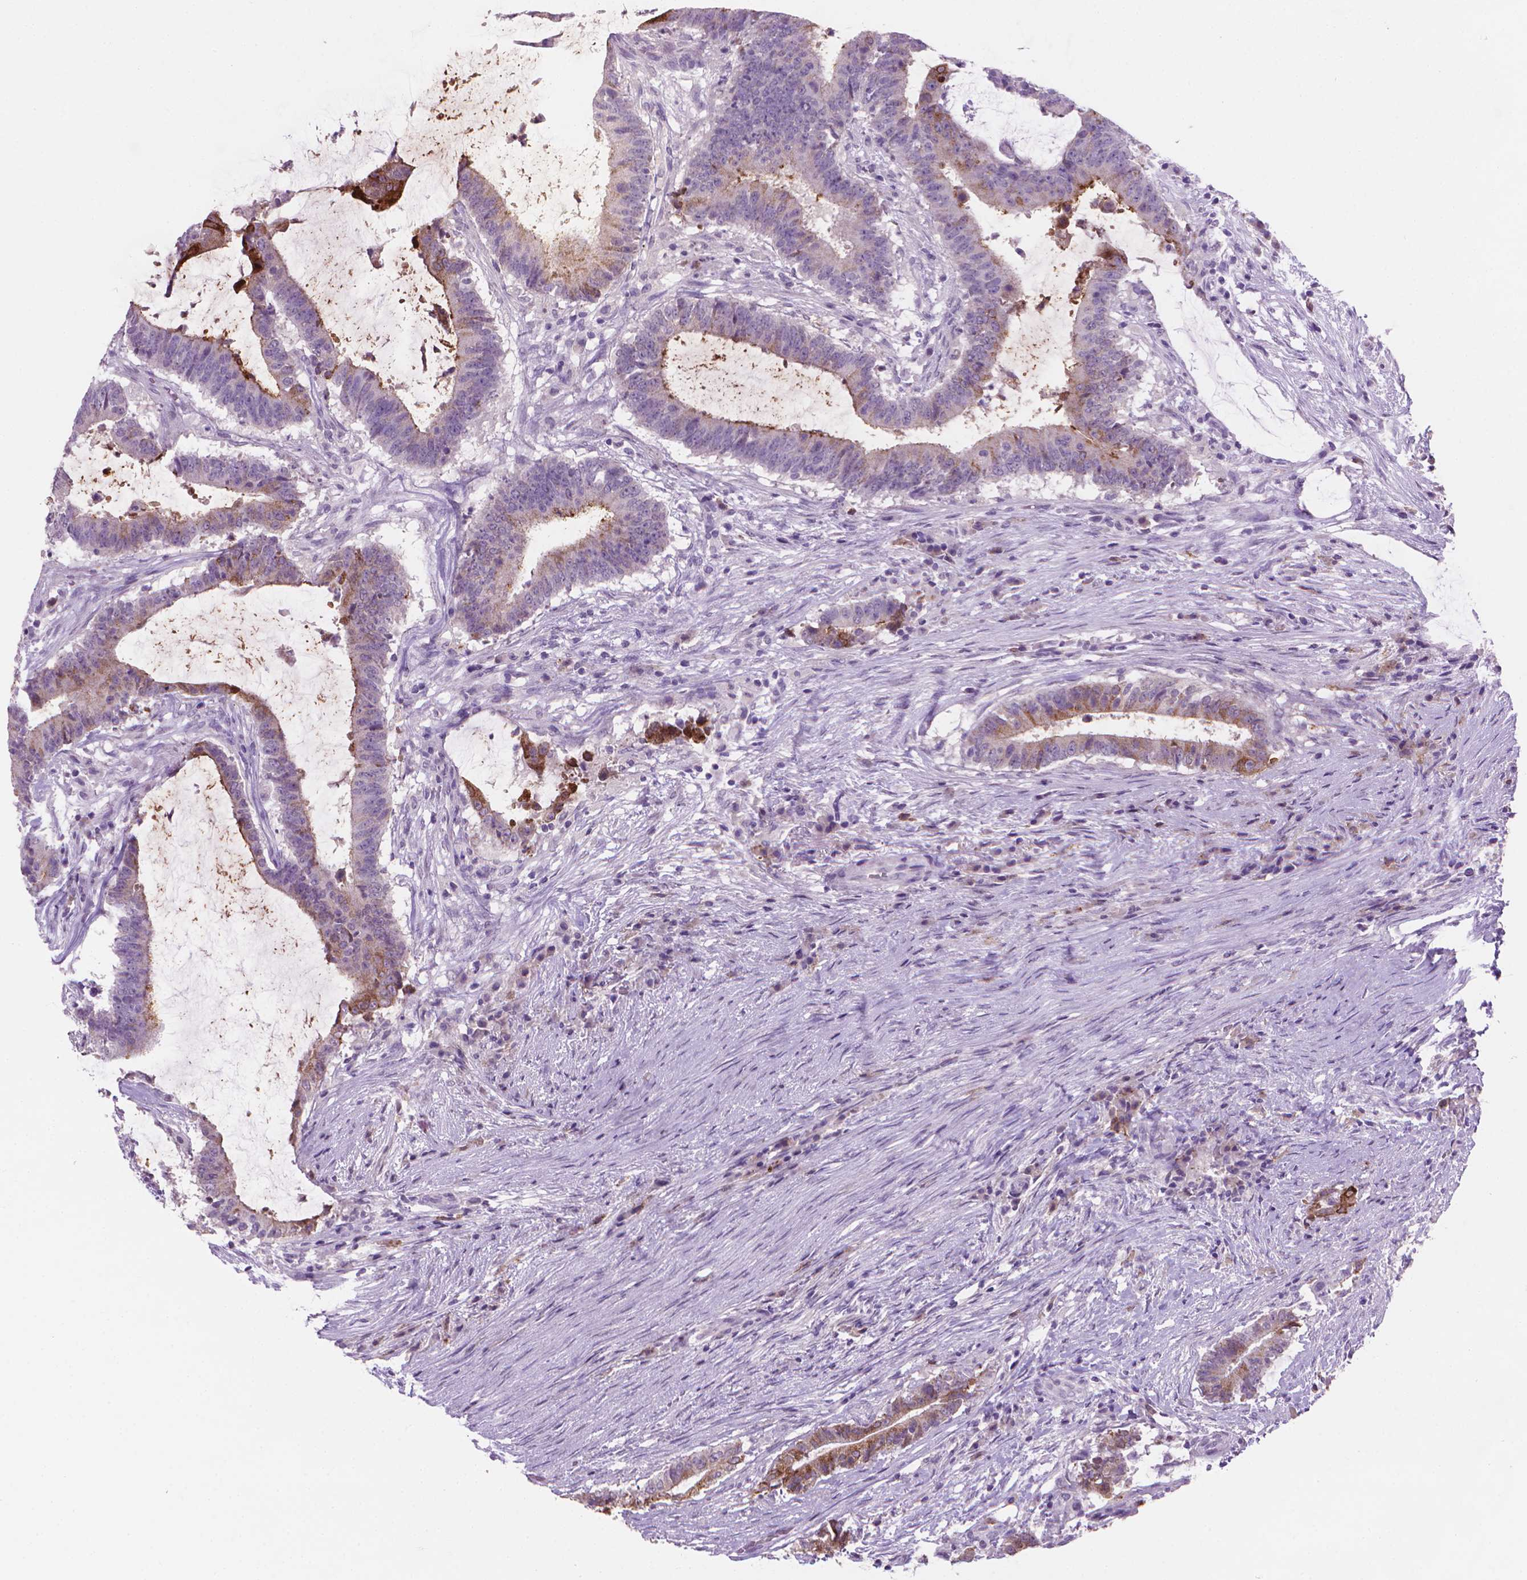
{"staining": {"intensity": "moderate", "quantity": "<25%", "location": "cytoplasmic/membranous"}, "tissue": "colorectal cancer", "cell_type": "Tumor cells", "image_type": "cancer", "snomed": [{"axis": "morphology", "description": "Adenocarcinoma, NOS"}, {"axis": "topography", "description": "Colon"}], "caption": "Moderate cytoplasmic/membranous protein expression is appreciated in about <25% of tumor cells in adenocarcinoma (colorectal).", "gene": "MUC1", "patient": {"sex": "female", "age": 43}}